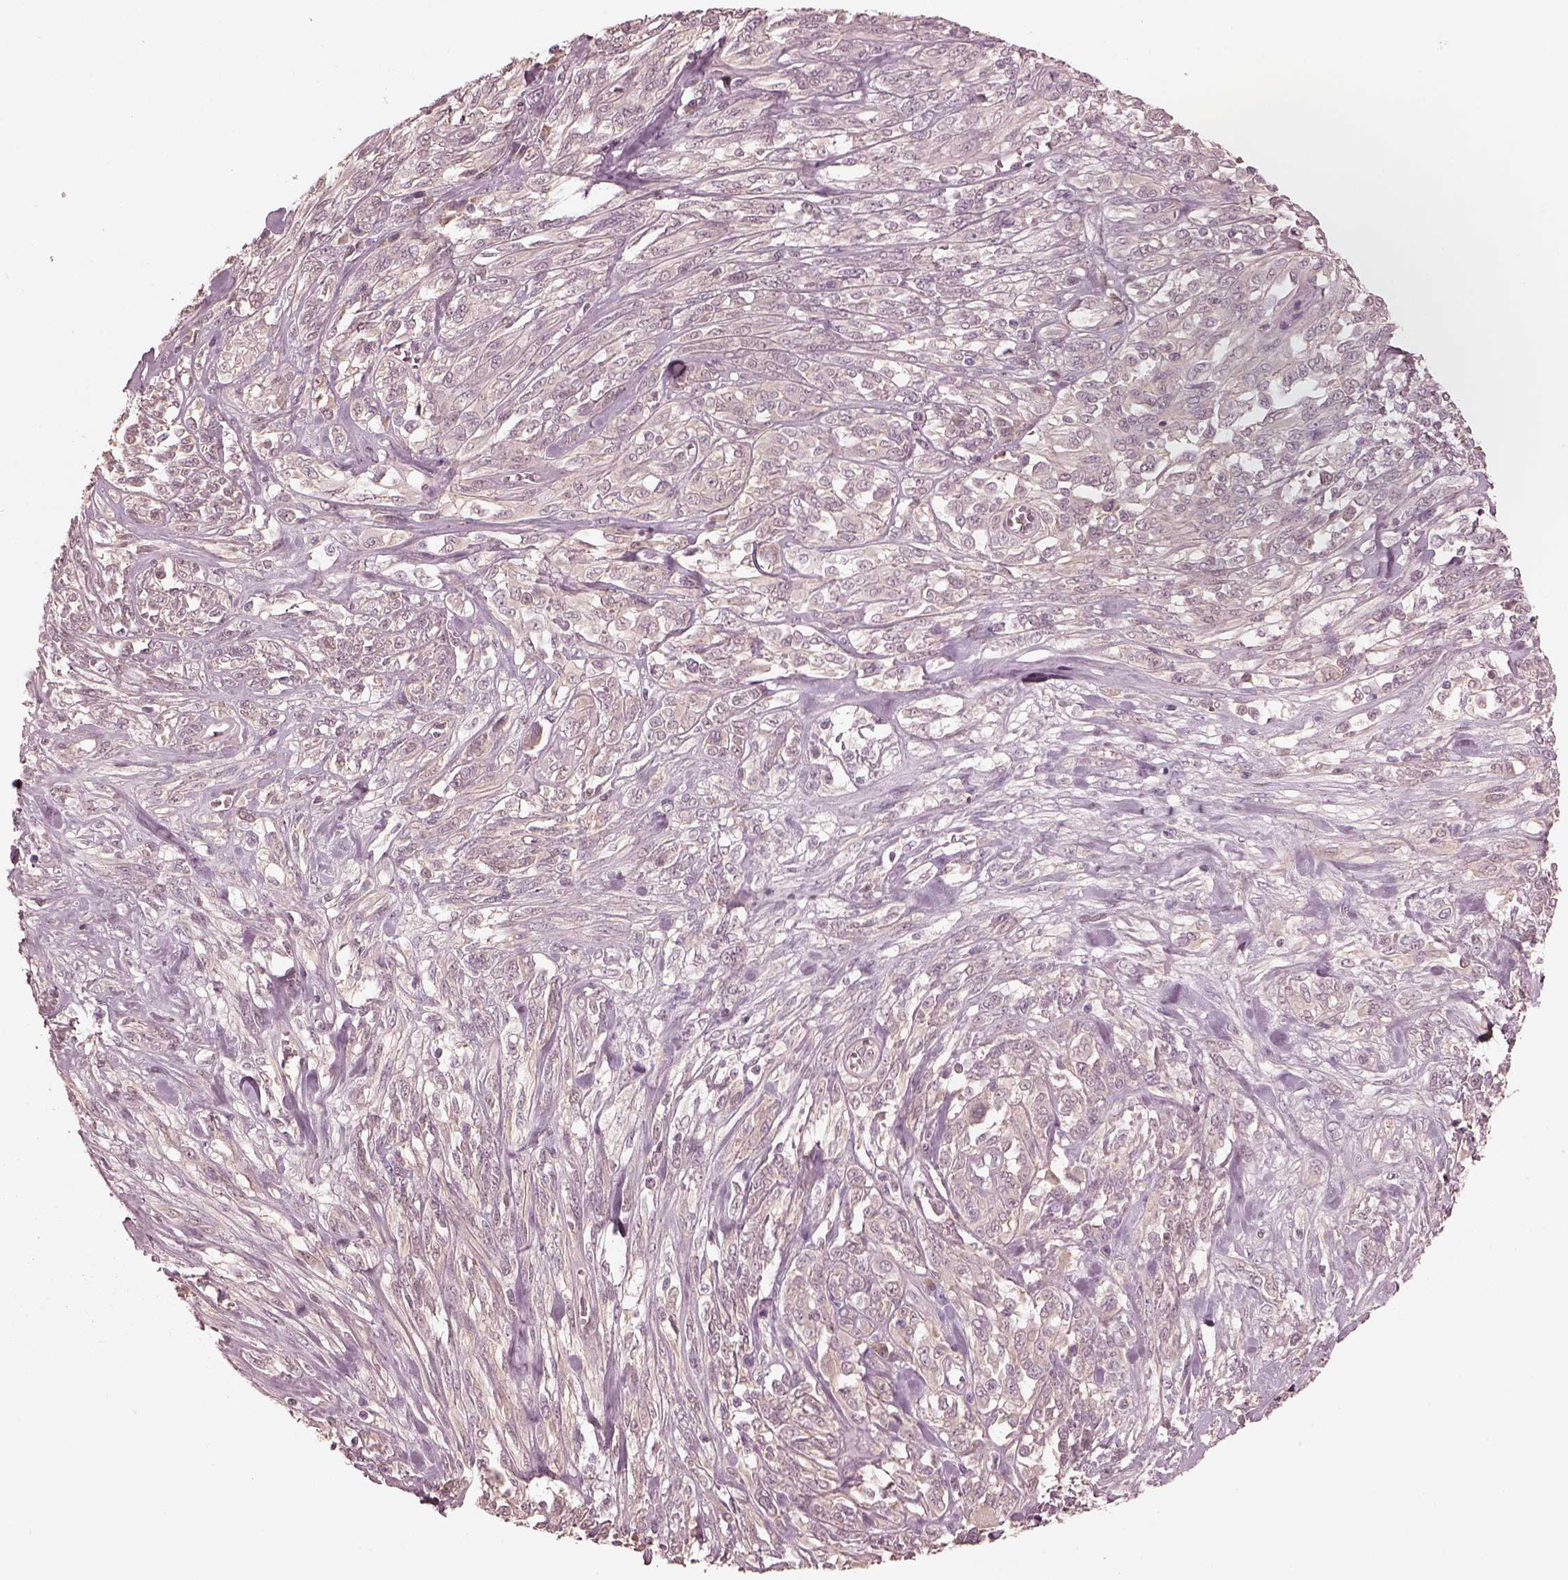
{"staining": {"intensity": "negative", "quantity": "none", "location": "none"}, "tissue": "melanoma", "cell_type": "Tumor cells", "image_type": "cancer", "snomed": [{"axis": "morphology", "description": "Malignant melanoma, NOS"}, {"axis": "topography", "description": "Skin"}], "caption": "Photomicrograph shows no protein staining in tumor cells of melanoma tissue. (DAB immunohistochemistry (IHC), high magnification).", "gene": "VWA5B1", "patient": {"sex": "female", "age": 91}}